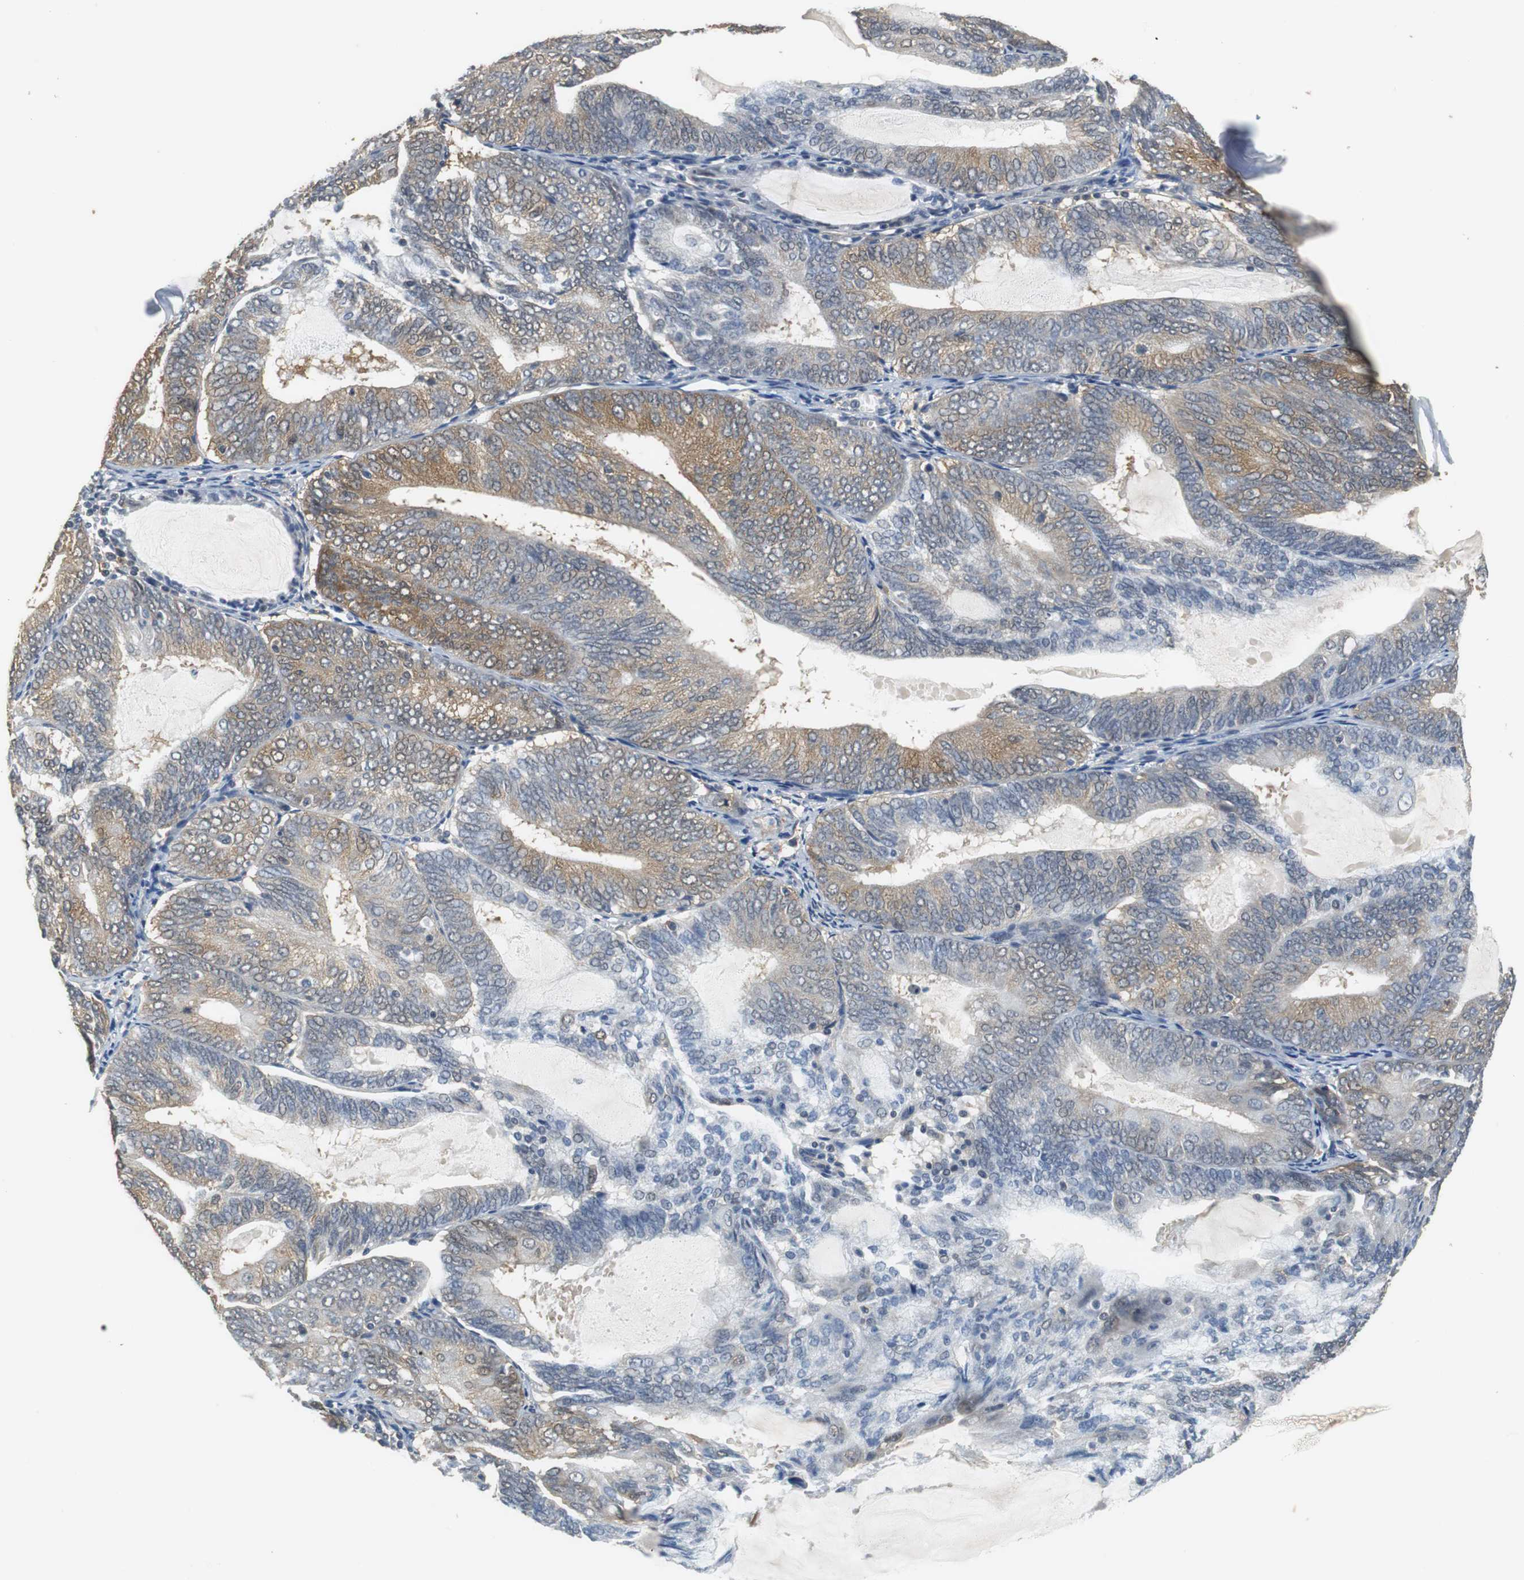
{"staining": {"intensity": "moderate", "quantity": ">75%", "location": "cytoplasmic/membranous"}, "tissue": "endometrial cancer", "cell_type": "Tumor cells", "image_type": "cancer", "snomed": [{"axis": "morphology", "description": "Adenocarcinoma, NOS"}, {"axis": "topography", "description": "Endometrium"}], "caption": "Immunohistochemical staining of human endometrial cancer (adenocarcinoma) reveals medium levels of moderate cytoplasmic/membranous protein expression in approximately >75% of tumor cells. The protein is shown in brown color, while the nuclei are stained blue.", "gene": "UBQLN2", "patient": {"sex": "female", "age": 81}}